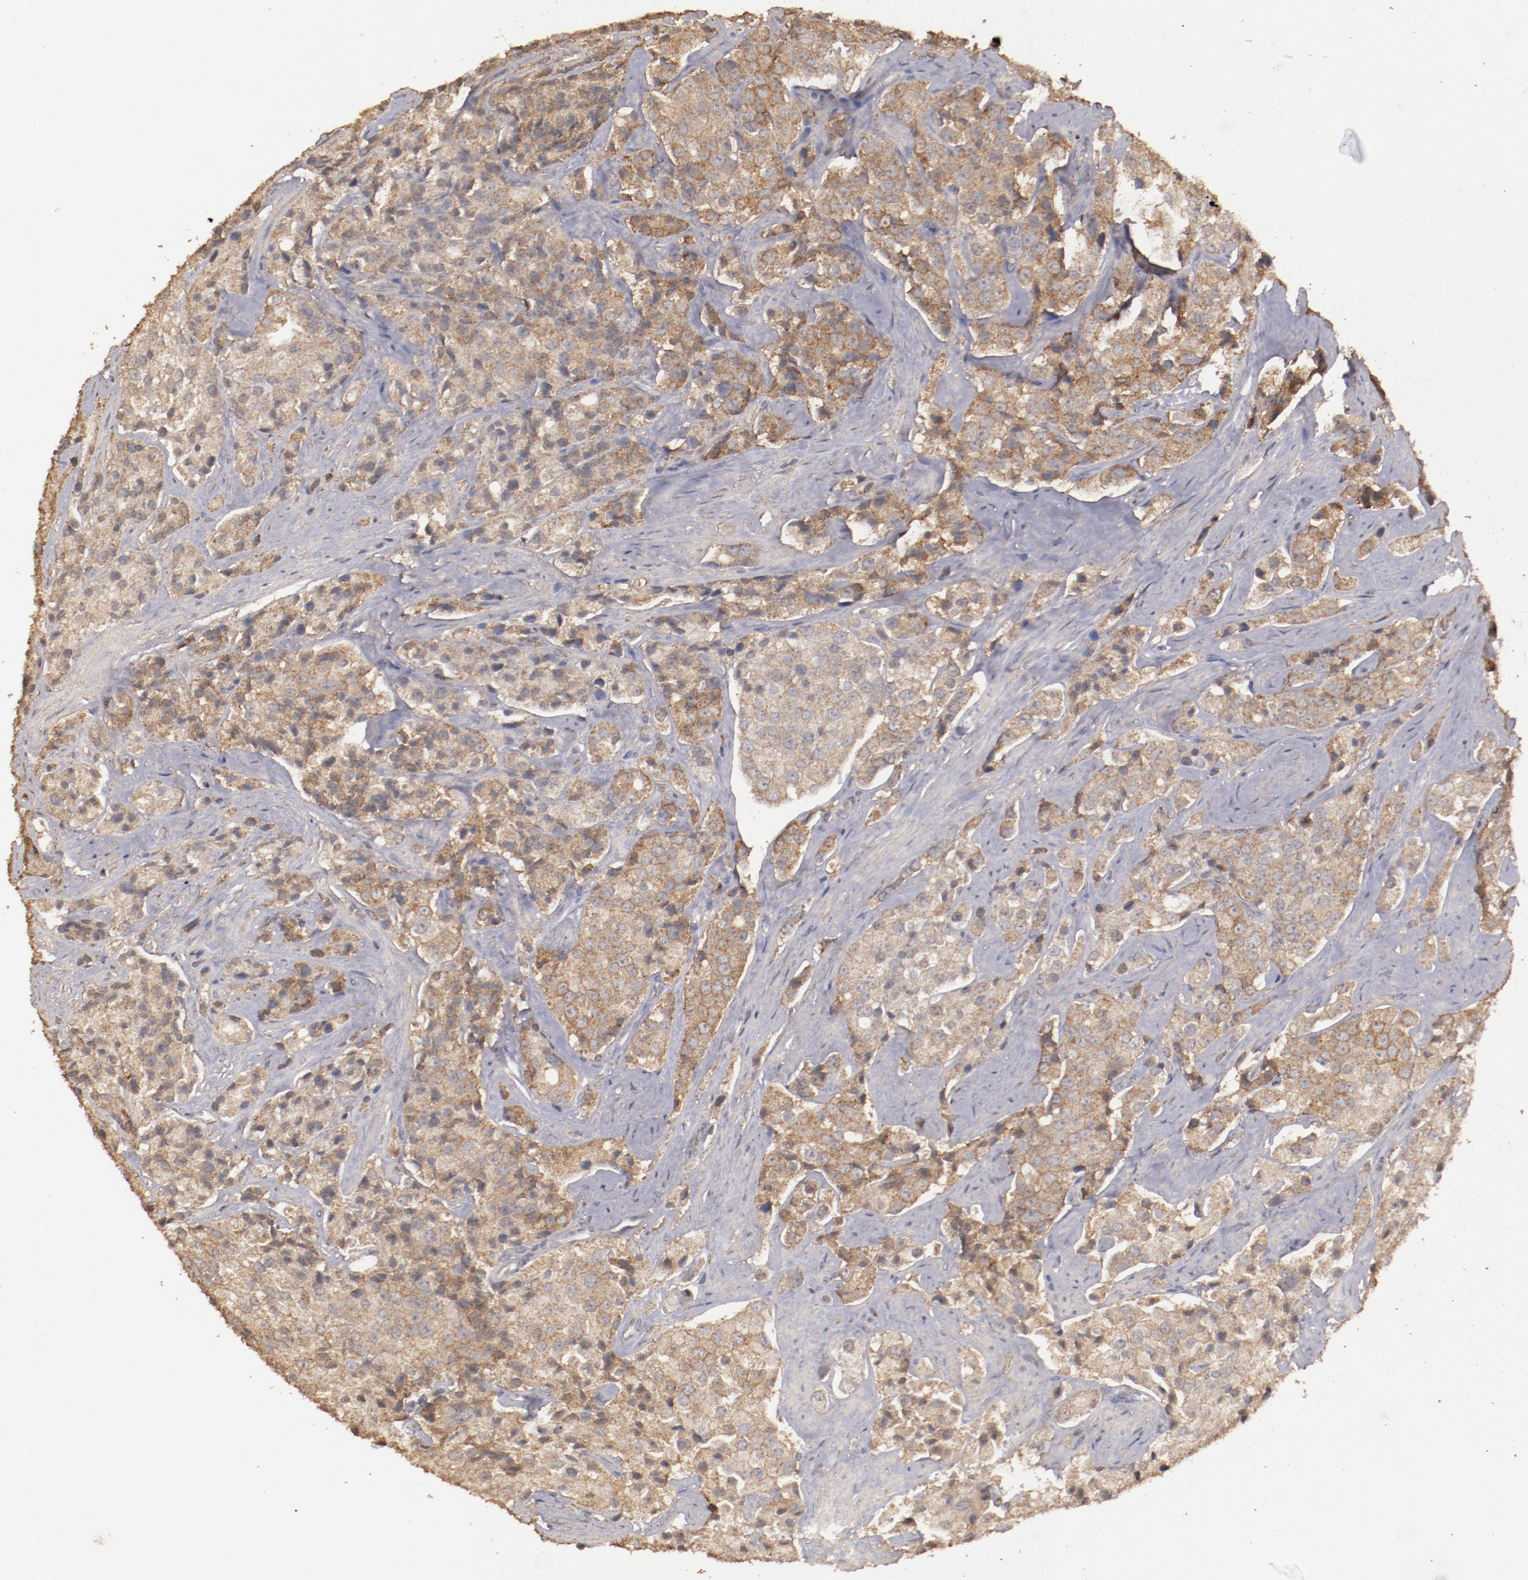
{"staining": {"intensity": "moderate", "quantity": ">75%", "location": "cytoplasmic/membranous"}, "tissue": "prostate cancer", "cell_type": "Tumor cells", "image_type": "cancer", "snomed": [{"axis": "morphology", "description": "Adenocarcinoma, Medium grade"}, {"axis": "topography", "description": "Prostate"}], "caption": "Moderate cytoplasmic/membranous staining is seen in about >75% of tumor cells in prostate adenocarcinoma (medium-grade). (DAB (3,3'-diaminobenzidine) IHC, brown staining for protein, blue staining for nuclei).", "gene": "FAT1", "patient": {"sex": "male", "age": 70}}